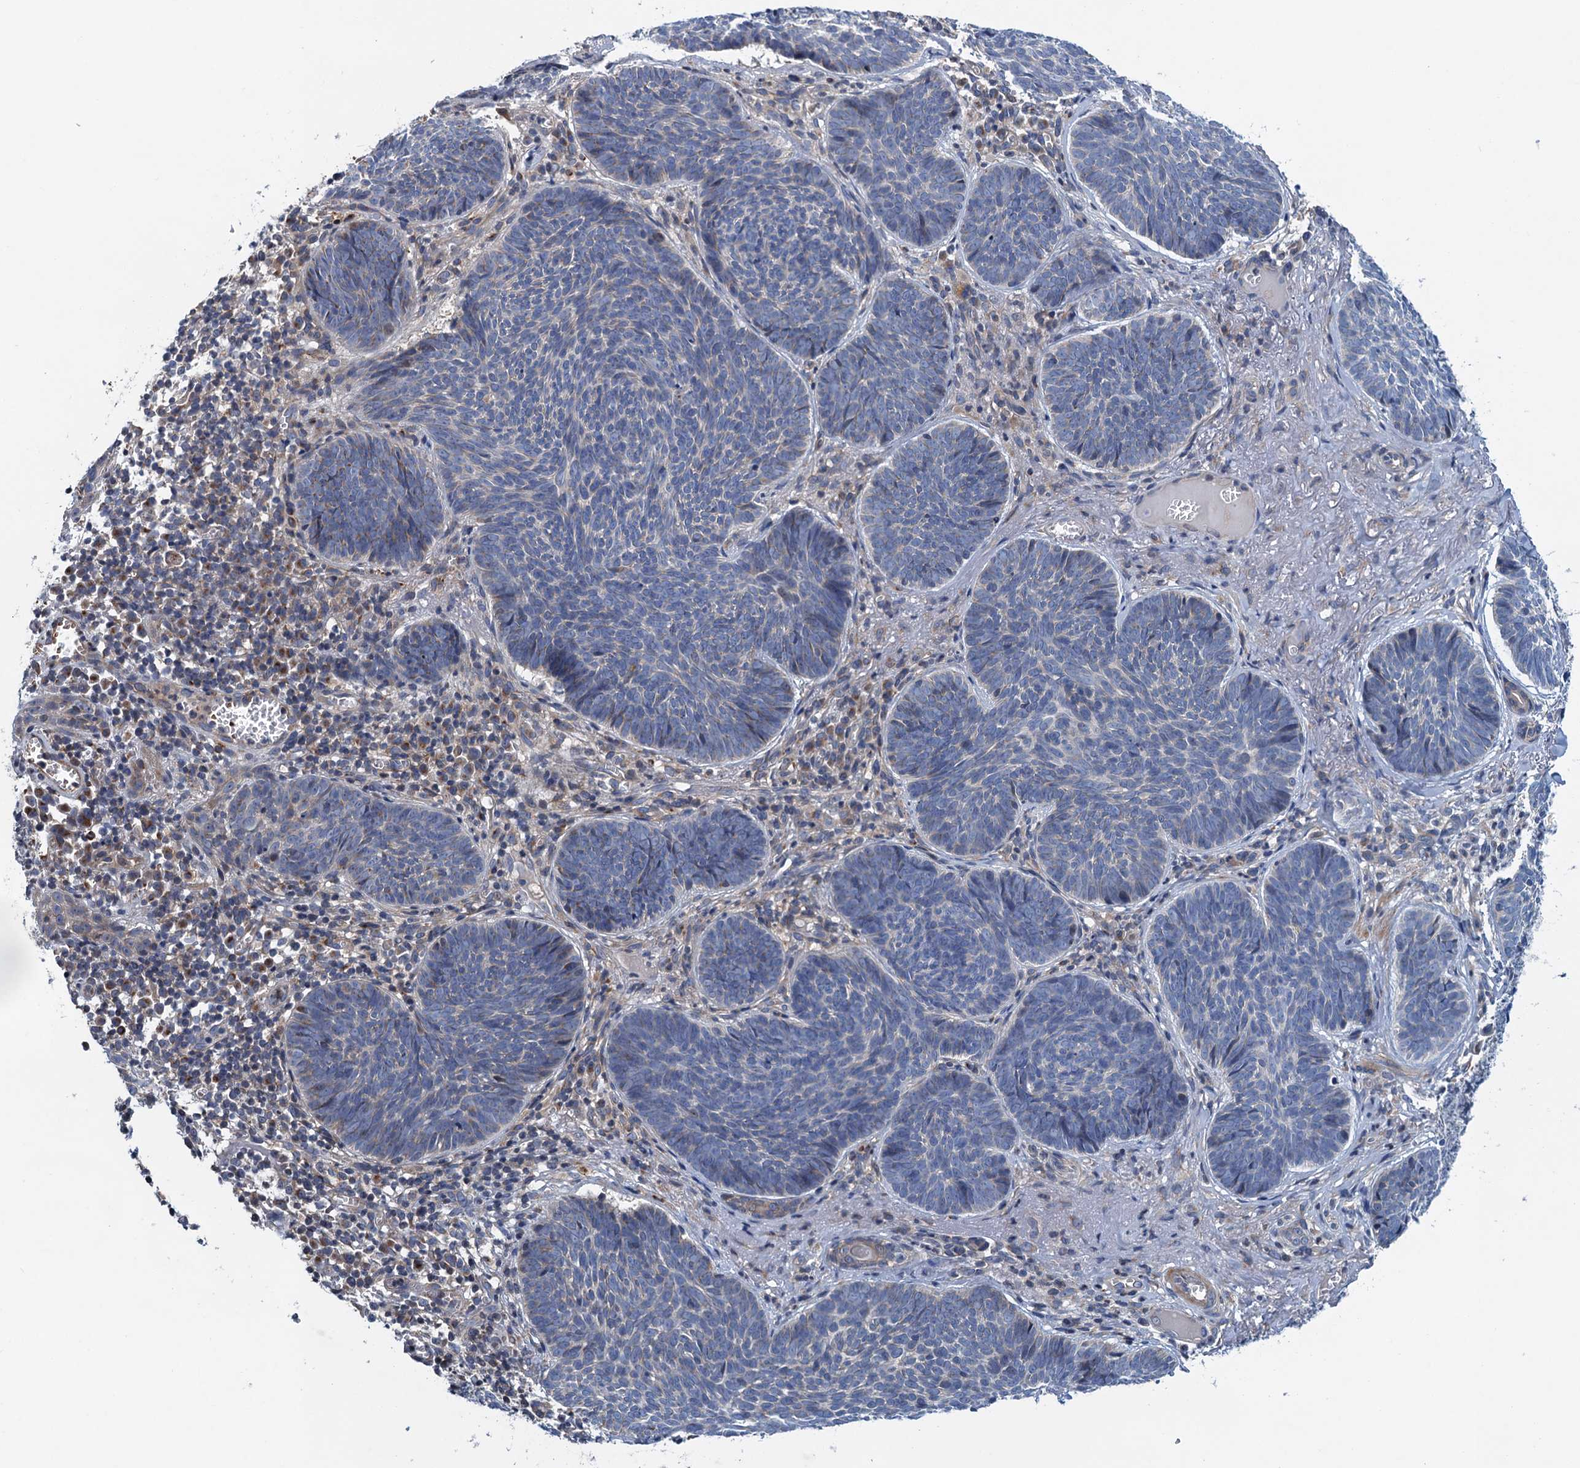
{"staining": {"intensity": "negative", "quantity": "none", "location": "none"}, "tissue": "skin cancer", "cell_type": "Tumor cells", "image_type": "cancer", "snomed": [{"axis": "morphology", "description": "Basal cell carcinoma"}, {"axis": "topography", "description": "Skin"}], "caption": "IHC of human skin cancer (basal cell carcinoma) reveals no expression in tumor cells.", "gene": "NBEA", "patient": {"sex": "female", "age": 74}}